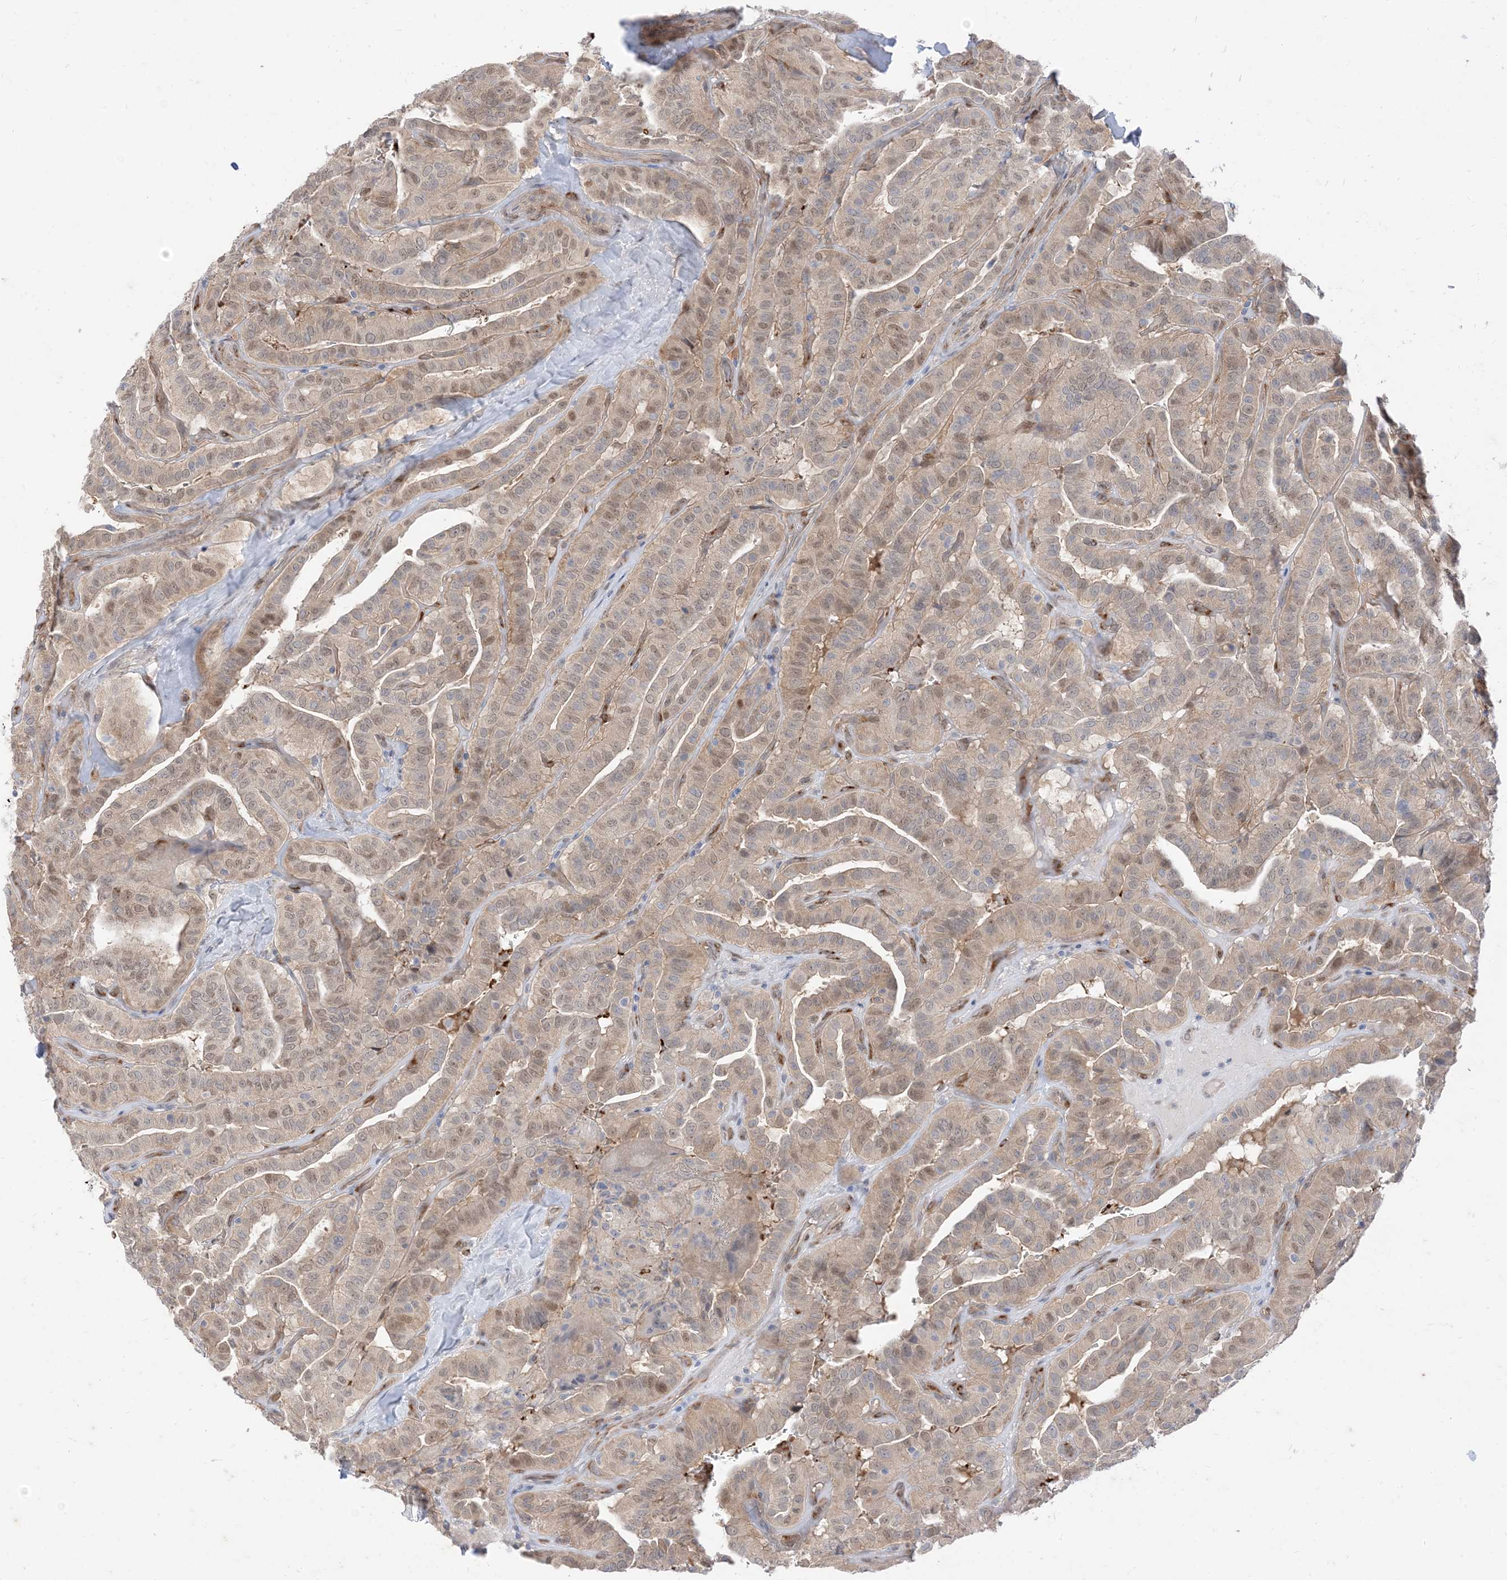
{"staining": {"intensity": "weak", "quantity": "<25%", "location": "cytoplasmic/membranous,nuclear"}, "tissue": "thyroid cancer", "cell_type": "Tumor cells", "image_type": "cancer", "snomed": [{"axis": "morphology", "description": "Papillary adenocarcinoma, NOS"}, {"axis": "topography", "description": "Thyroid gland"}], "caption": "Thyroid cancer was stained to show a protein in brown. There is no significant positivity in tumor cells. (Brightfield microscopy of DAB (3,3'-diaminobenzidine) immunohistochemistry at high magnification).", "gene": "RIN1", "patient": {"sex": "male", "age": 77}}